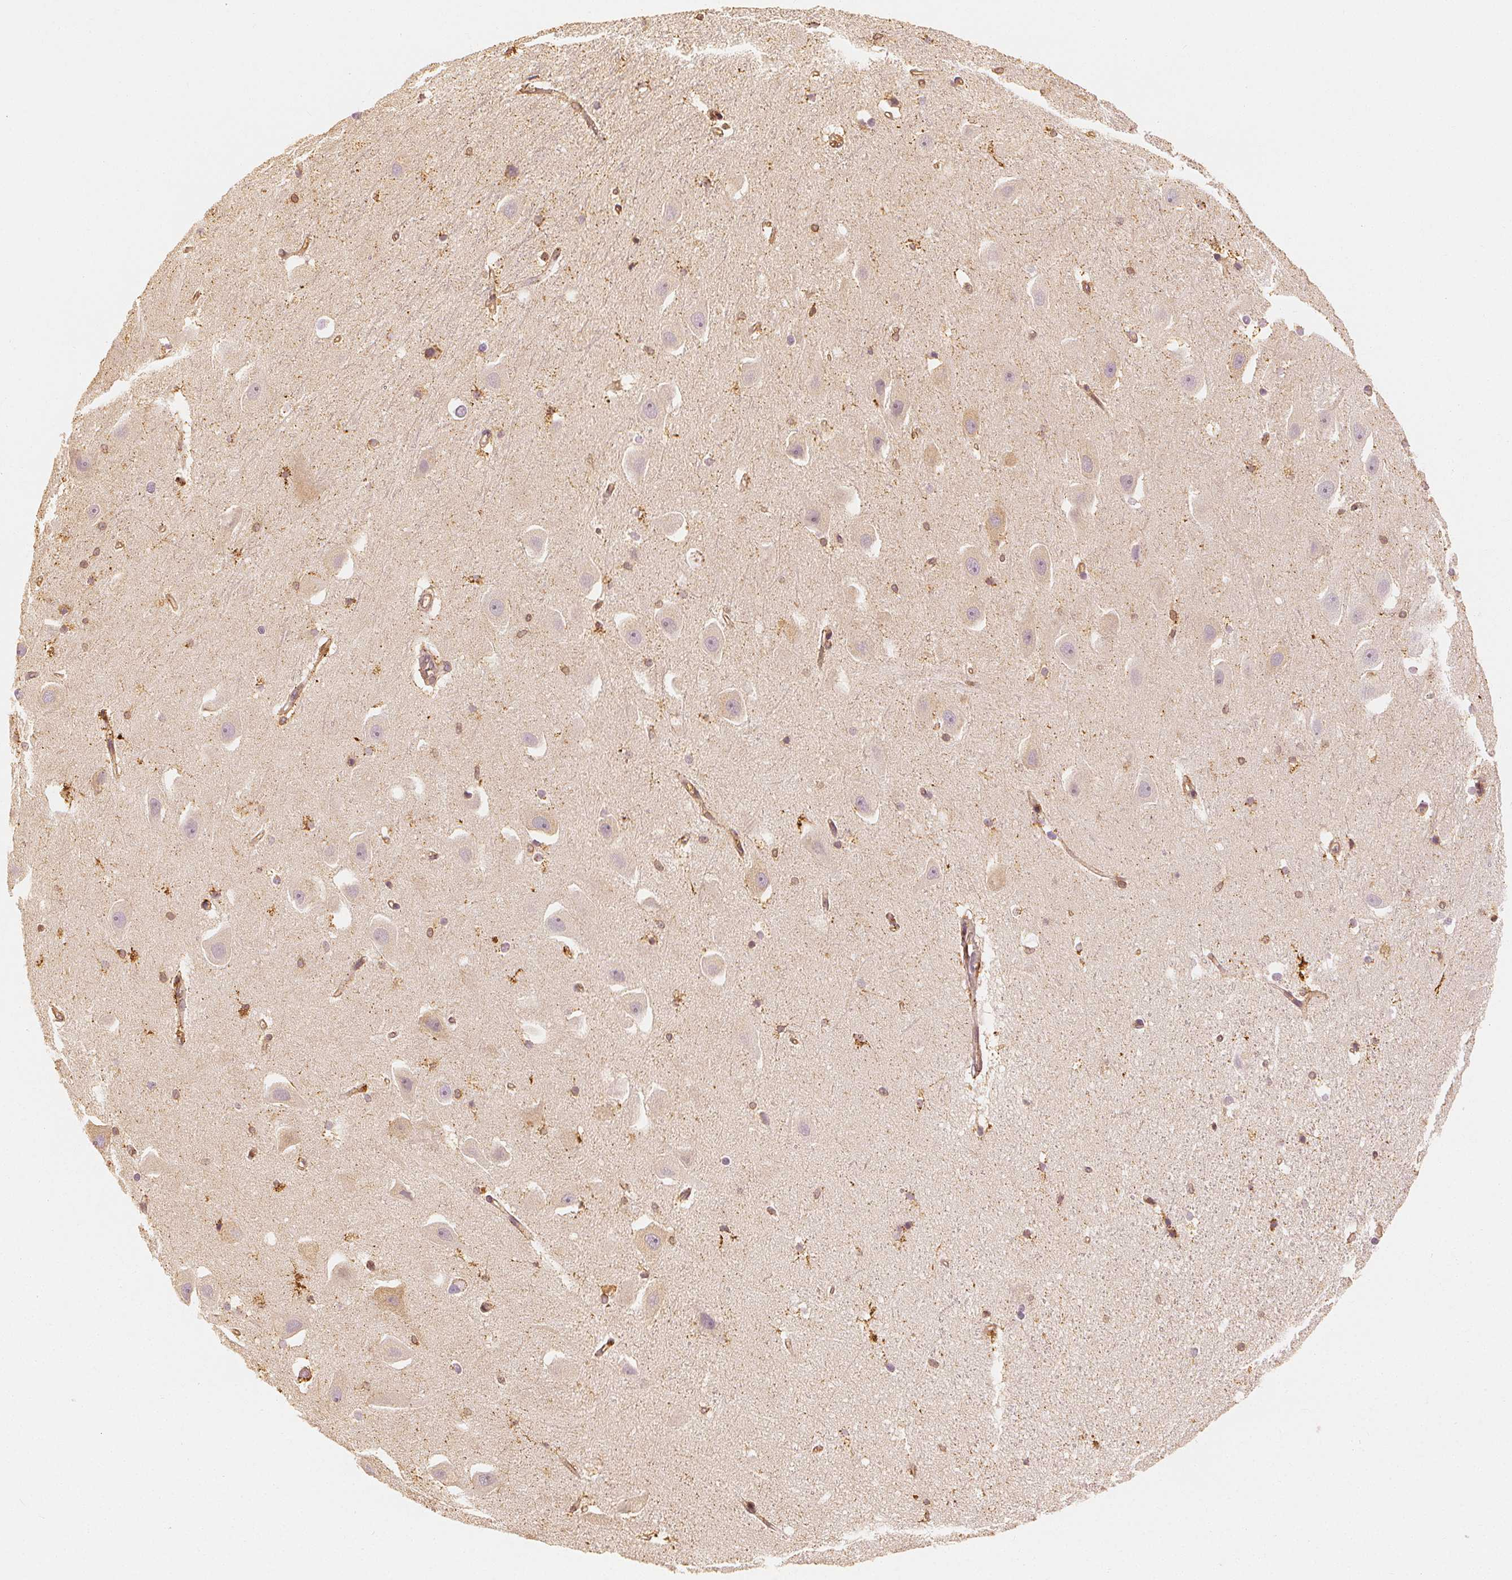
{"staining": {"intensity": "negative", "quantity": "none", "location": "none"}, "tissue": "hippocampus", "cell_type": "Glial cells", "image_type": "normal", "snomed": [{"axis": "morphology", "description": "Normal tissue, NOS"}, {"axis": "topography", "description": "Hippocampus"}], "caption": "This is an IHC micrograph of unremarkable hippocampus. There is no staining in glial cells.", "gene": "ARHGAP26", "patient": {"sex": "male", "age": 63}}